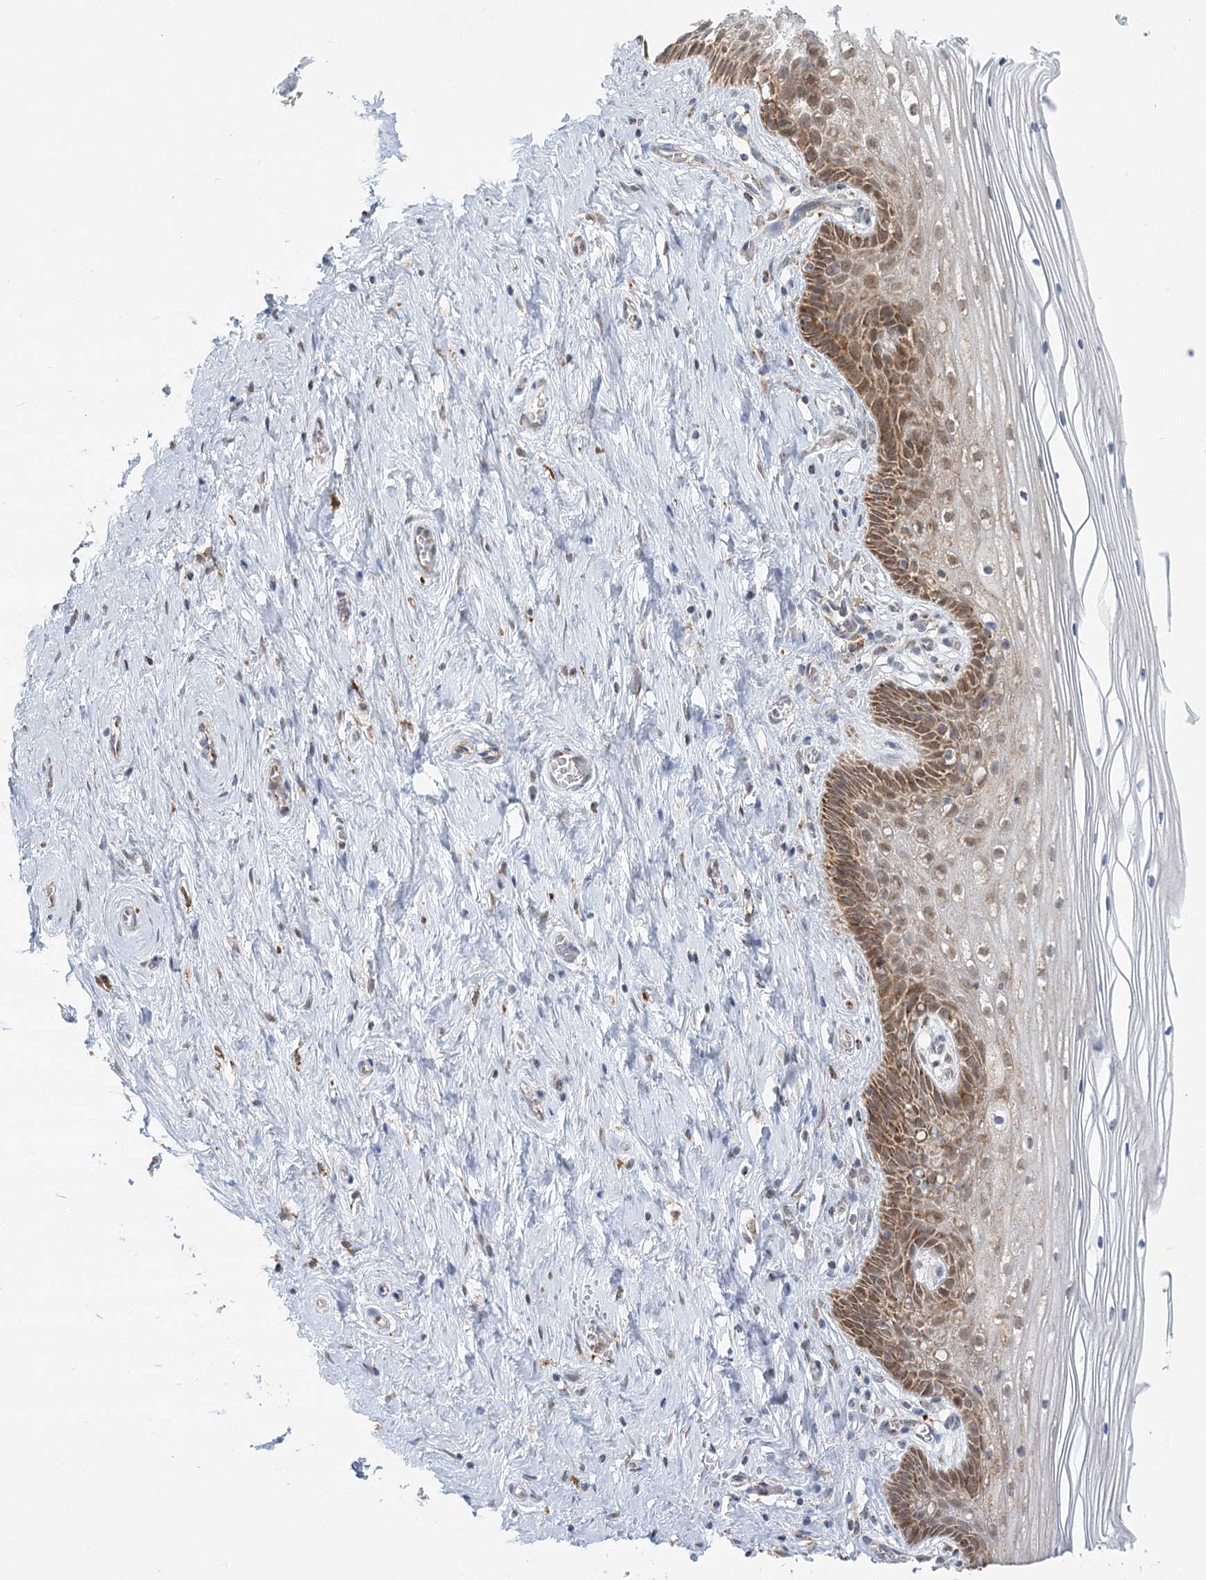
{"staining": {"intensity": "moderate", "quantity": ">75%", "location": "cytoplasmic/membranous"}, "tissue": "cervix", "cell_type": "Glandular cells", "image_type": "normal", "snomed": [{"axis": "morphology", "description": "Normal tissue, NOS"}, {"axis": "topography", "description": "Cervix"}], "caption": "Immunohistochemistry (DAB (3,3'-diaminobenzidine)) staining of normal human cervix reveals moderate cytoplasmic/membranous protein staining in approximately >75% of glandular cells.", "gene": "TAS1R1", "patient": {"sex": "female", "age": 33}}